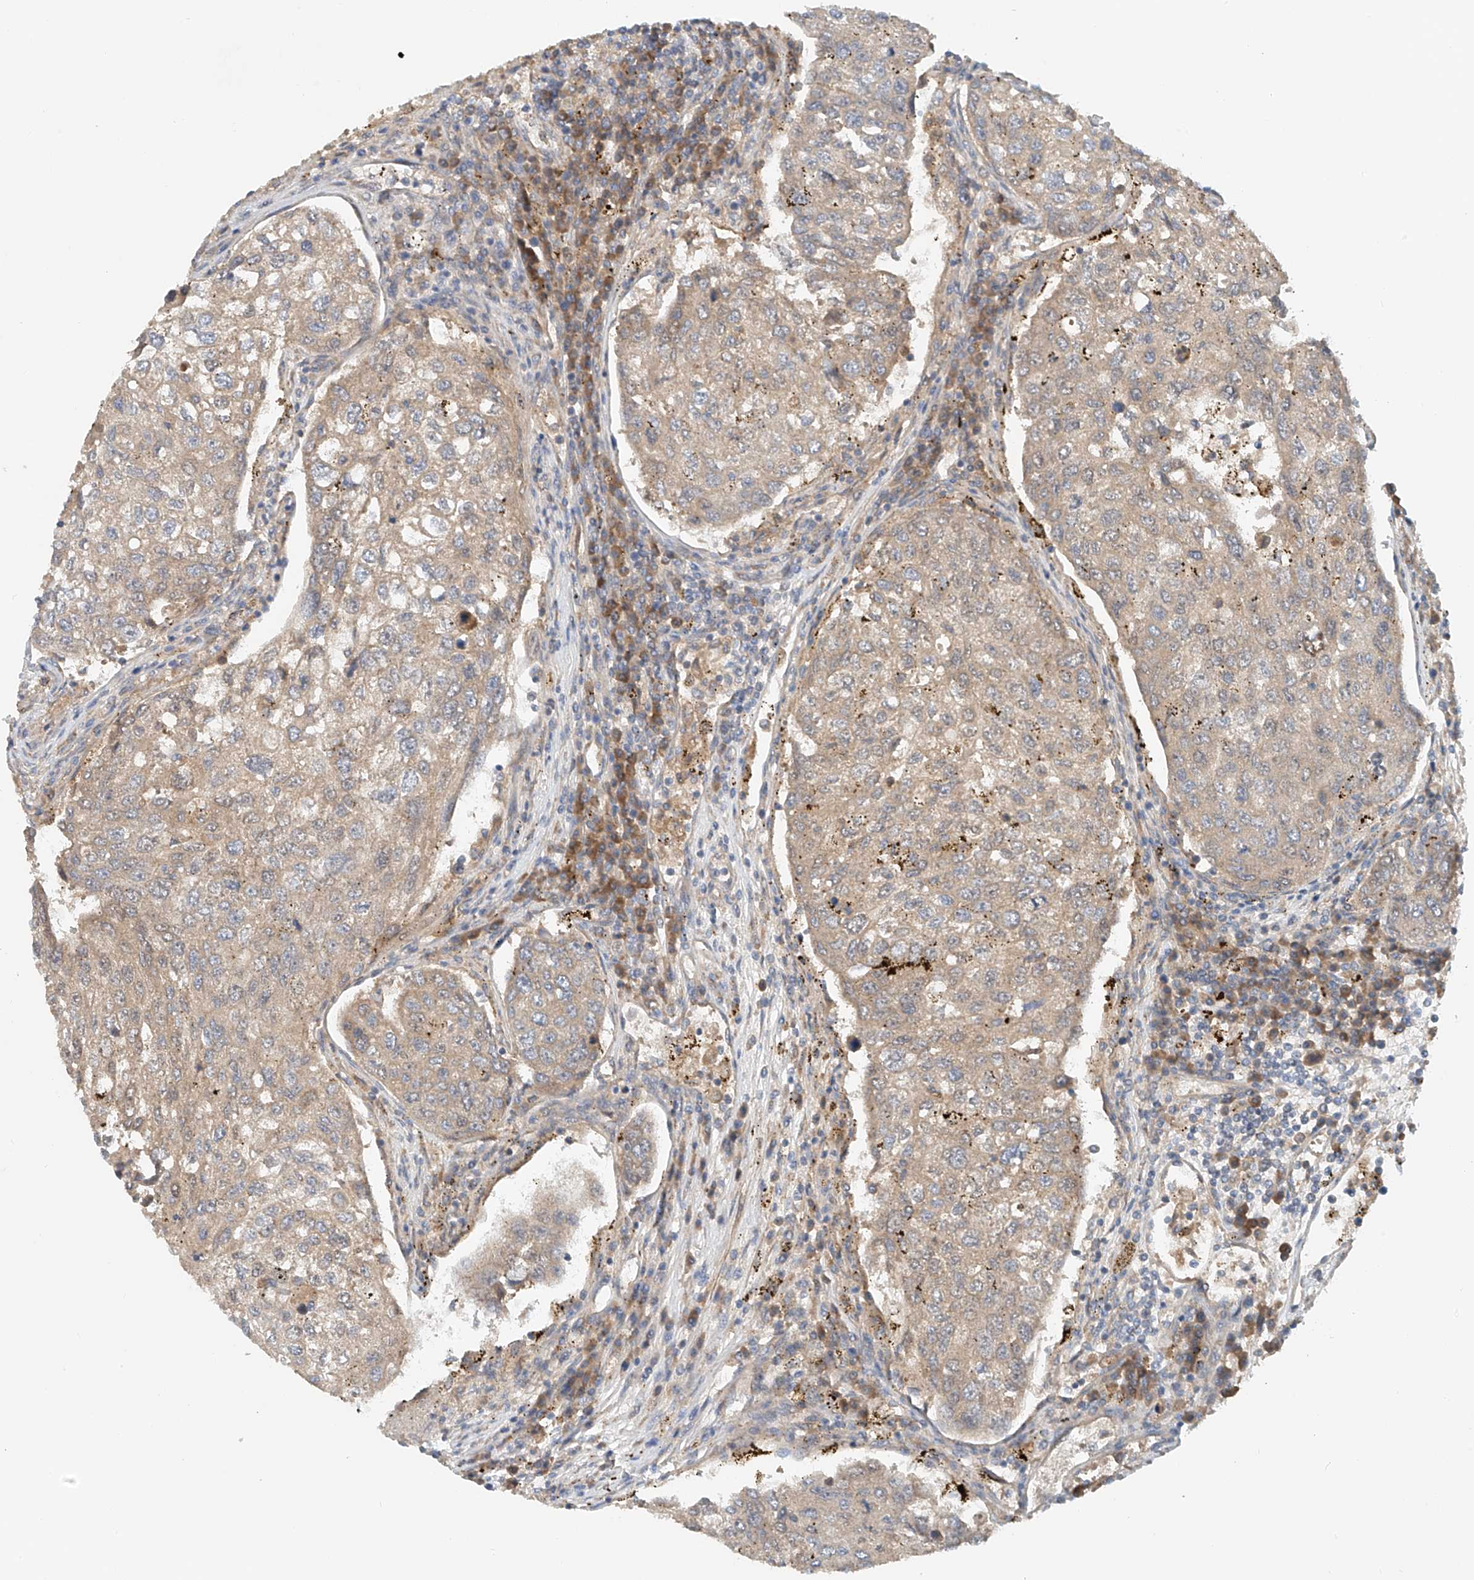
{"staining": {"intensity": "weak", "quantity": ">75%", "location": "cytoplasmic/membranous"}, "tissue": "urothelial cancer", "cell_type": "Tumor cells", "image_type": "cancer", "snomed": [{"axis": "morphology", "description": "Urothelial carcinoma, High grade"}, {"axis": "topography", "description": "Lymph node"}, {"axis": "topography", "description": "Urinary bladder"}], "caption": "Immunohistochemistry (IHC) micrograph of neoplastic tissue: urothelial cancer stained using IHC shows low levels of weak protein expression localized specifically in the cytoplasmic/membranous of tumor cells, appearing as a cytoplasmic/membranous brown color.", "gene": "LYRM9", "patient": {"sex": "male", "age": 51}}